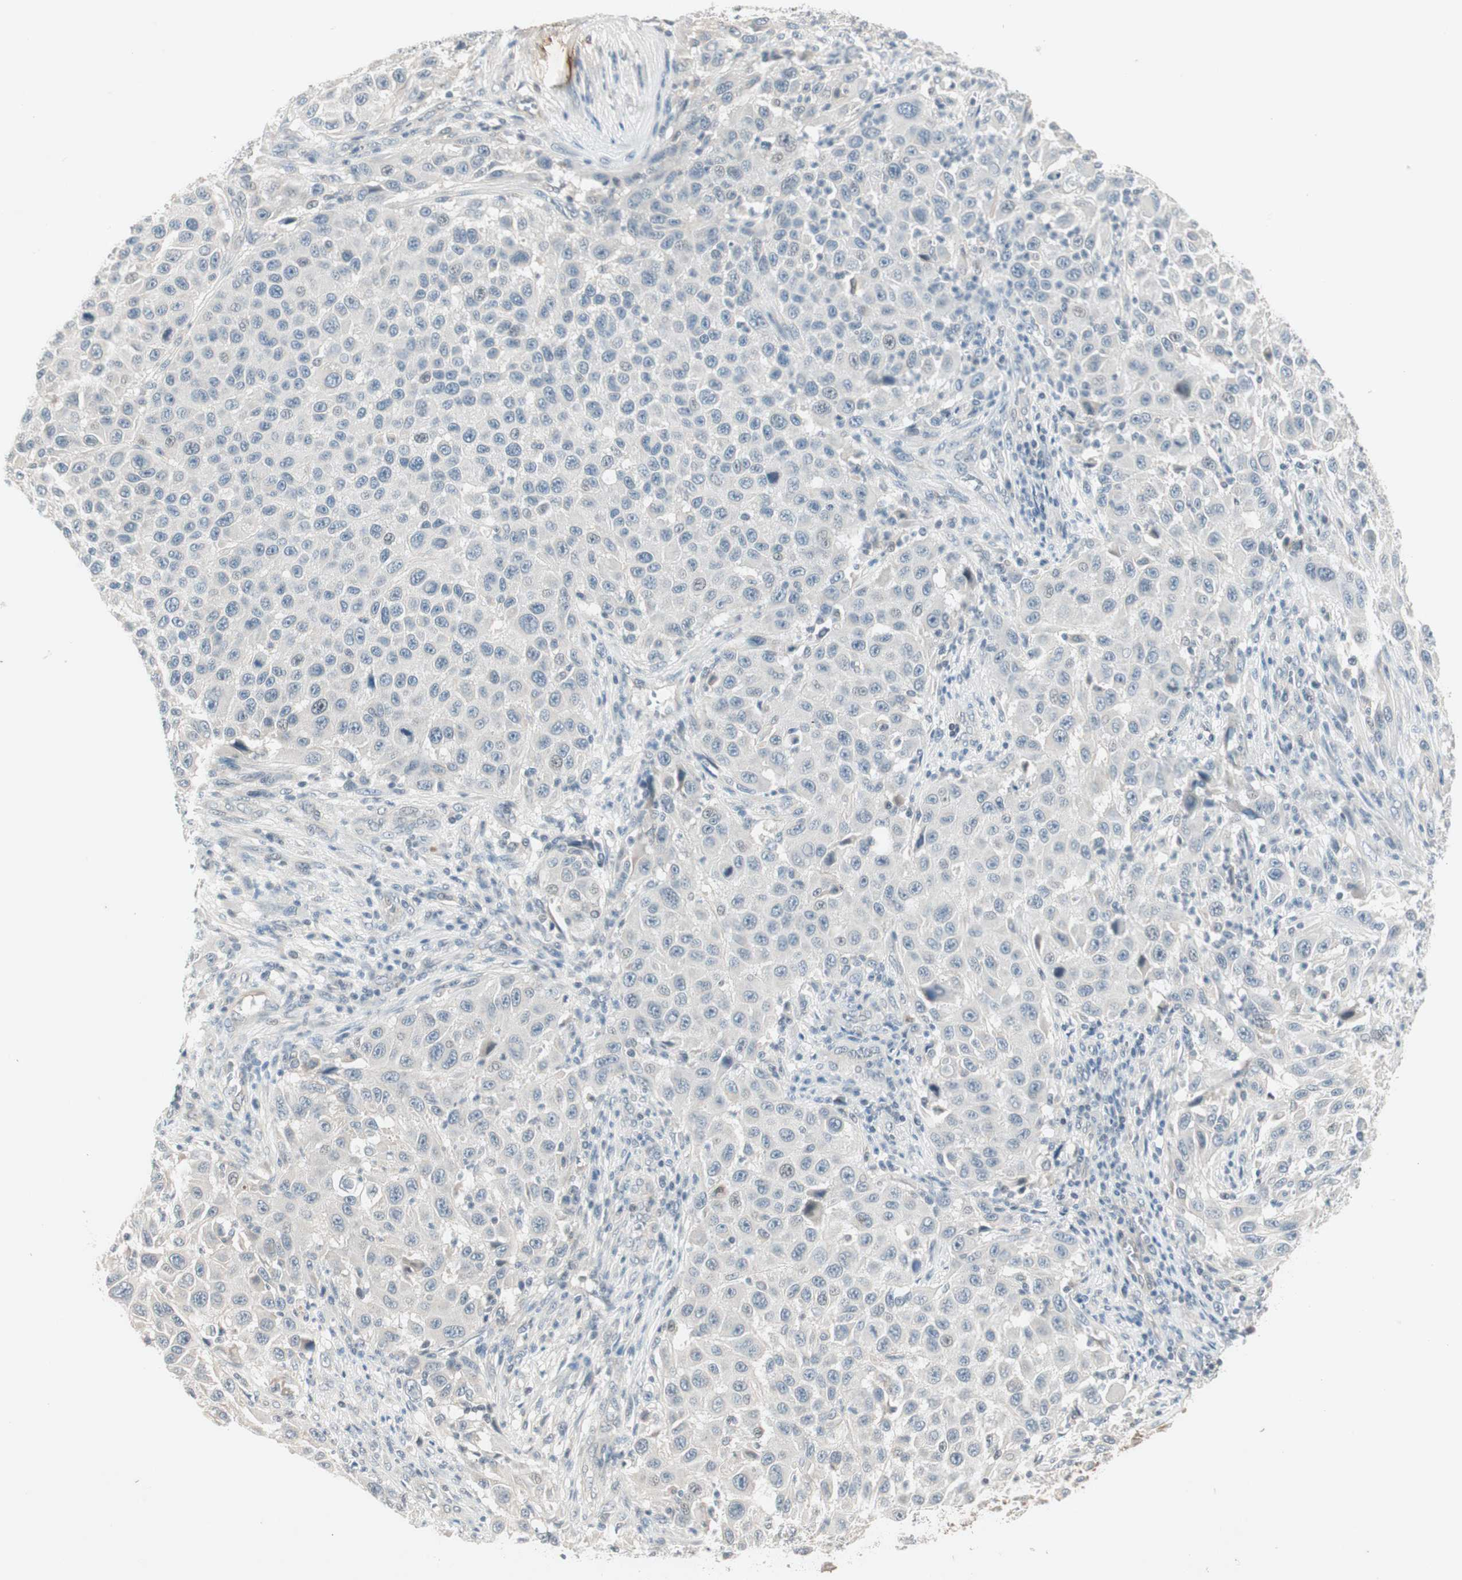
{"staining": {"intensity": "negative", "quantity": "none", "location": "none"}, "tissue": "melanoma", "cell_type": "Tumor cells", "image_type": "cancer", "snomed": [{"axis": "morphology", "description": "Malignant melanoma, Metastatic site"}, {"axis": "topography", "description": "Lymph node"}], "caption": "Immunohistochemistry (IHC) histopathology image of melanoma stained for a protein (brown), which demonstrates no expression in tumor cells.", "gene": "ITGB4", "patient": {"sex": "male", "age": 61}}